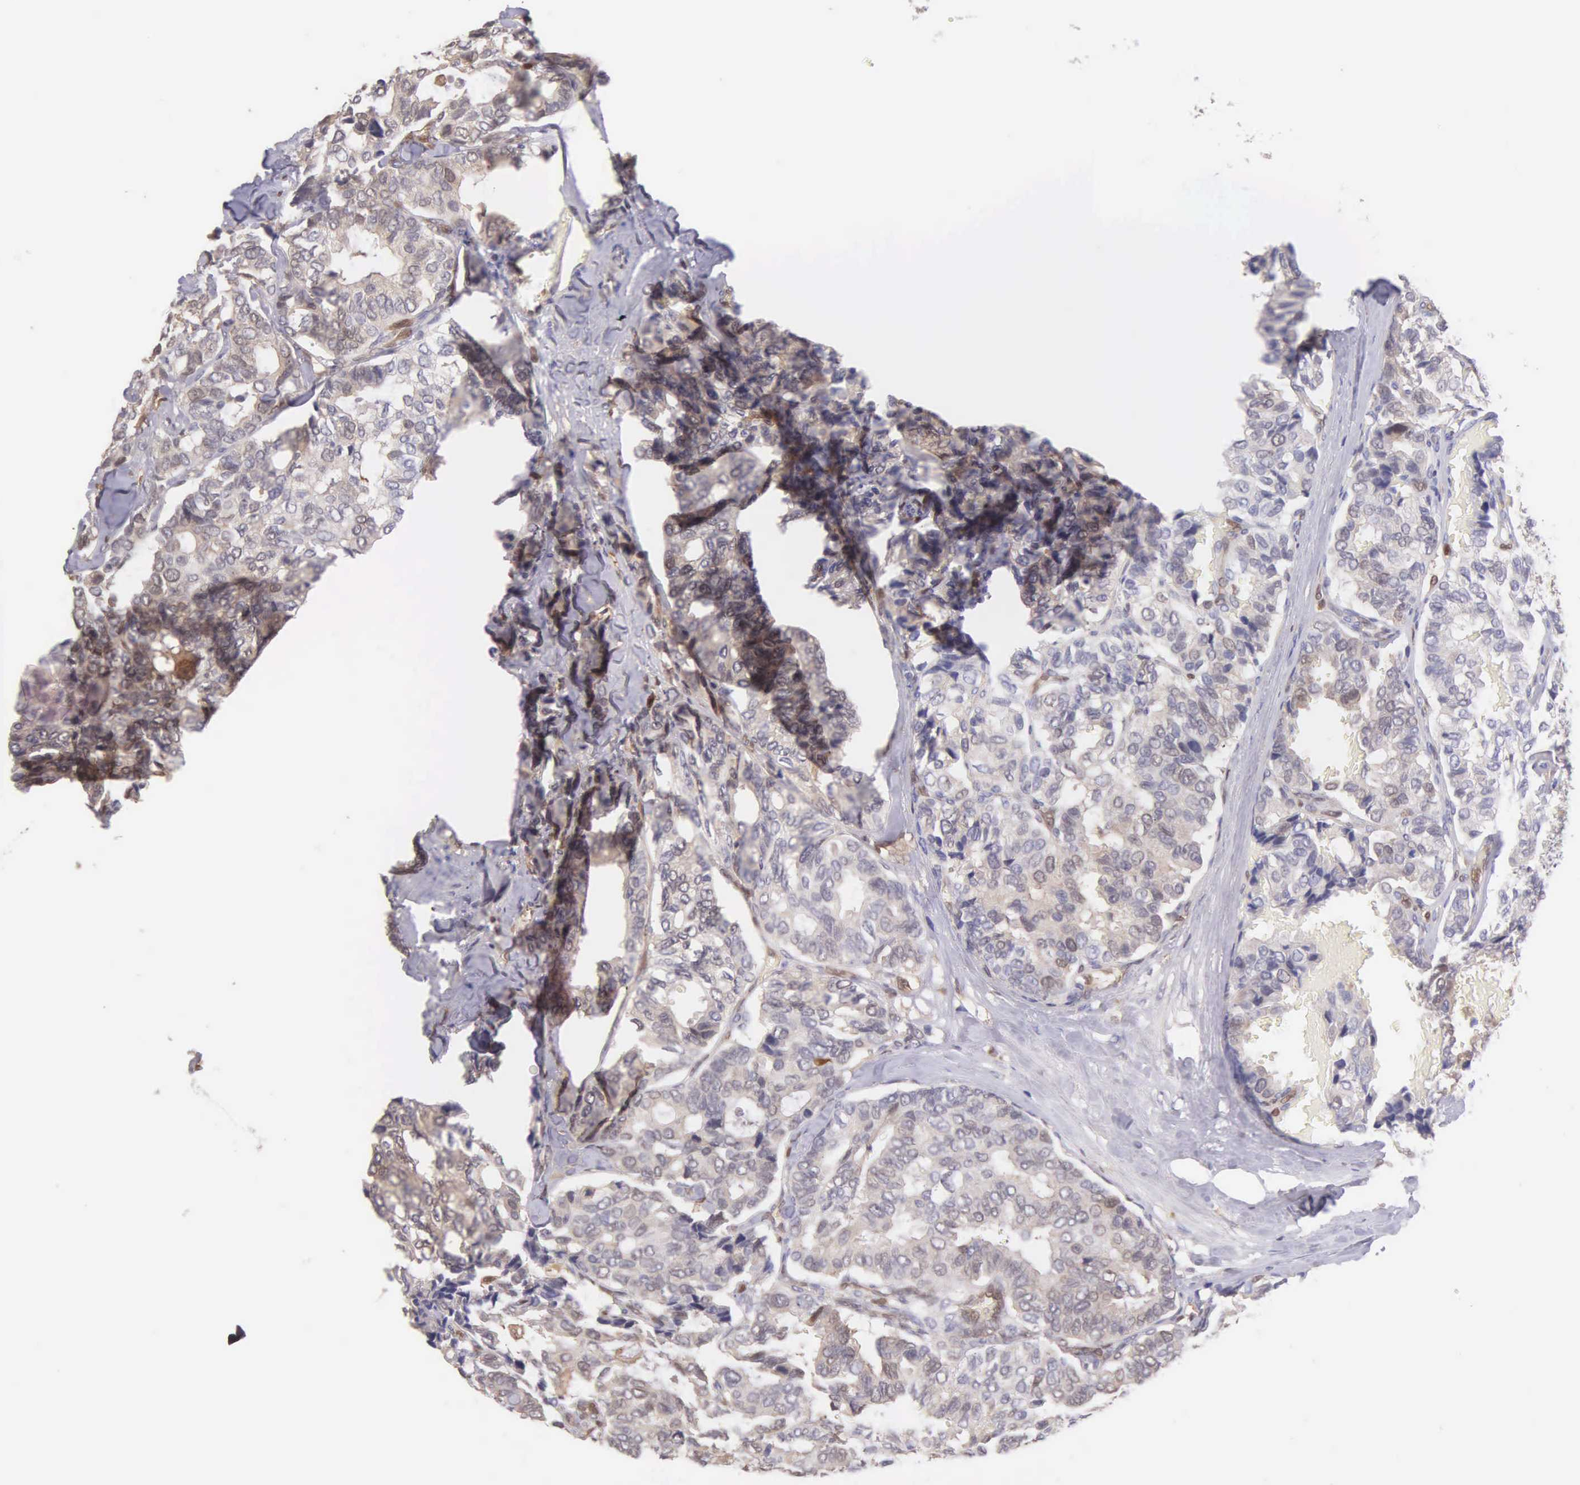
{"staining": {"intensity": "weak", "quantity": ">75%", "location": "cytoplasmic/membranous"}, "tissue": "breast cancer", "cell_type": "Tumor cells", "image_type": "cancer", "snomed": [{"axis": "morphology", "description": "Duct carcinoma"}, {"axis": "topography", "description": "Breast"}], "caption": "A low amount of weak cytoplasmic/membranous staining is identified in approximately >75% of tumor cells in breast cancer tissue.", "gene": "BID", "patient": {"sex": "female", "age": 69}}